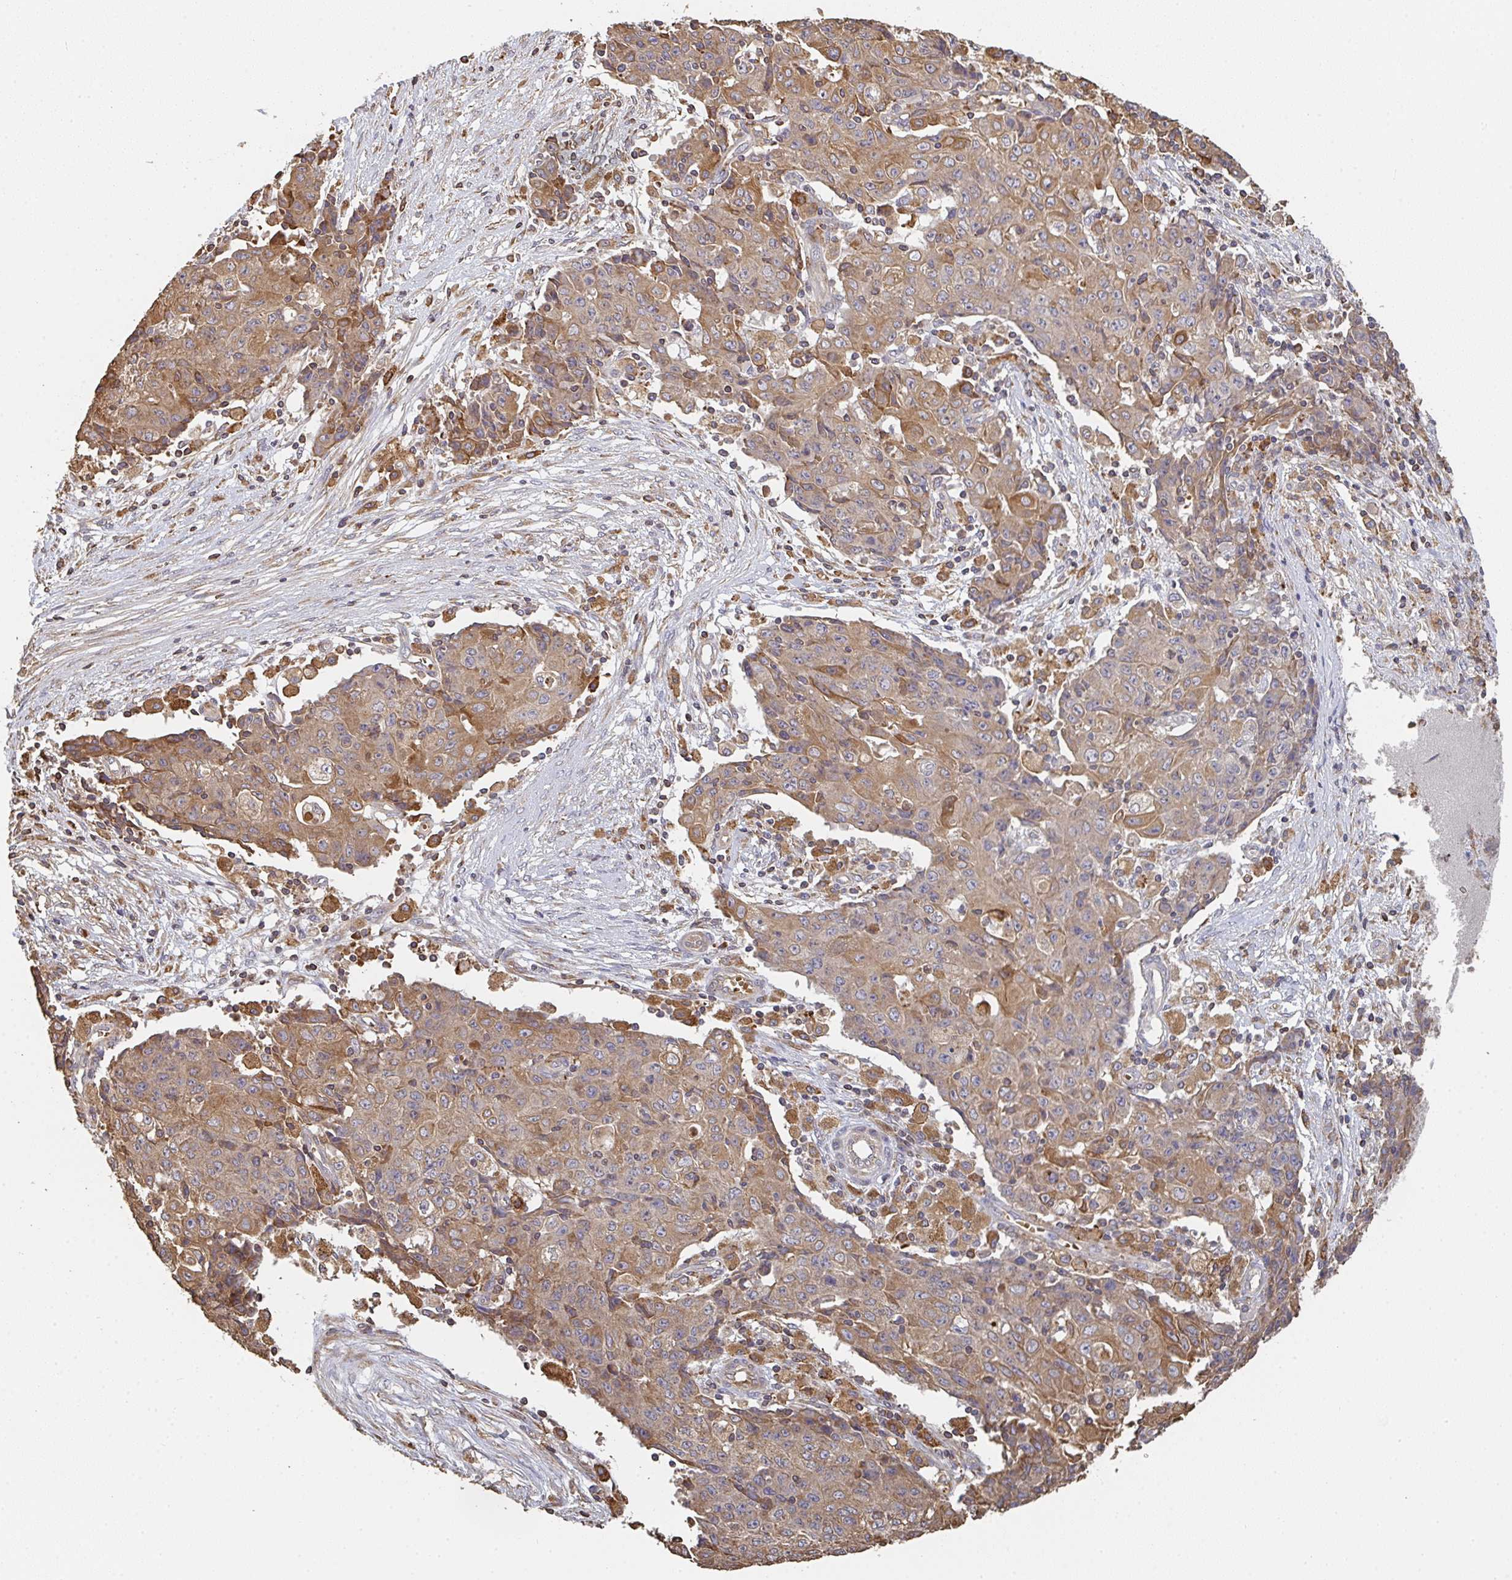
{"staining": {"intensity": "moderate", "quantity": "25%-75%", "location": "cytoplasmic/membranous"}, "tissue": "ovarian cancer", "cell_type": "Tumor cells", "image_type": "cancer", "snomed": [{"axis": "morphology", "description": "Carcinoma, endometroid"}, {"axis": "topography", "description": "Ovary"}], "caption": "Immunohistochemistry of ovarian cancer demonstrates medium levels of moderate cytoplasmic/membranous expression in approximately 25%-75% of tumor cells.", "gene": "POLG", "patient": {"sex": "female", "age": 42}}